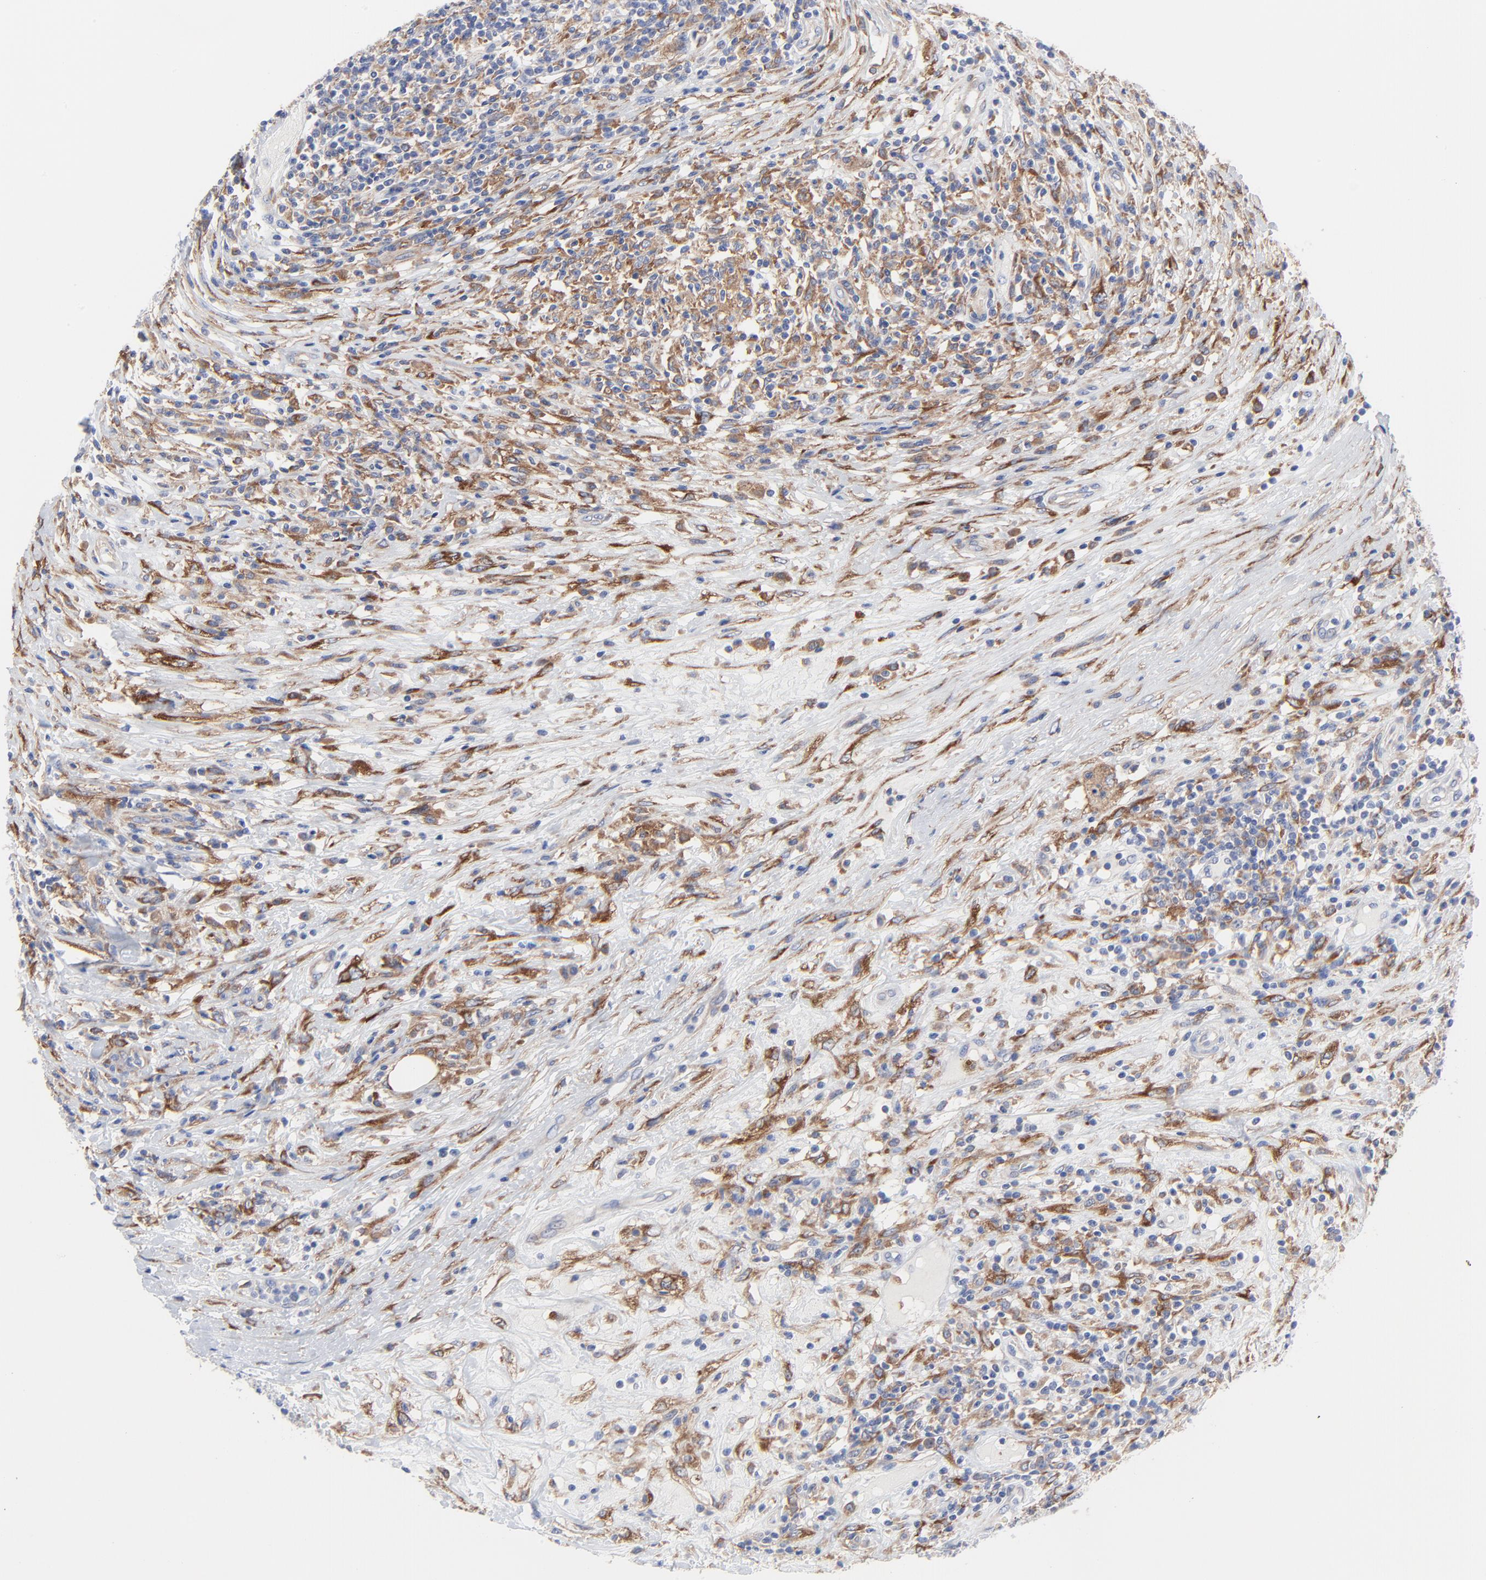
{"staining": {"intensity": "moderate", "quantity": ">75%", "location": "cytoplasmic/membranous"}, "tissue": "lymphoma", "cell_type": "Tumor cells", "image_type": "cancer", "snomed": [{"axis": "morphology", "description": "Malignant lymphoma, non-Hodgkin's type, High grade"}, {"axis": "topography", "description": "Lymph node"}], "caption": "High-grade malignant lymphoma, non-Hodgkin's type stained with a protein marker demonstrates moderate staining in tumor cells.", "gene": "STAT2", "patient": {"sex": "female", "age": 84}}